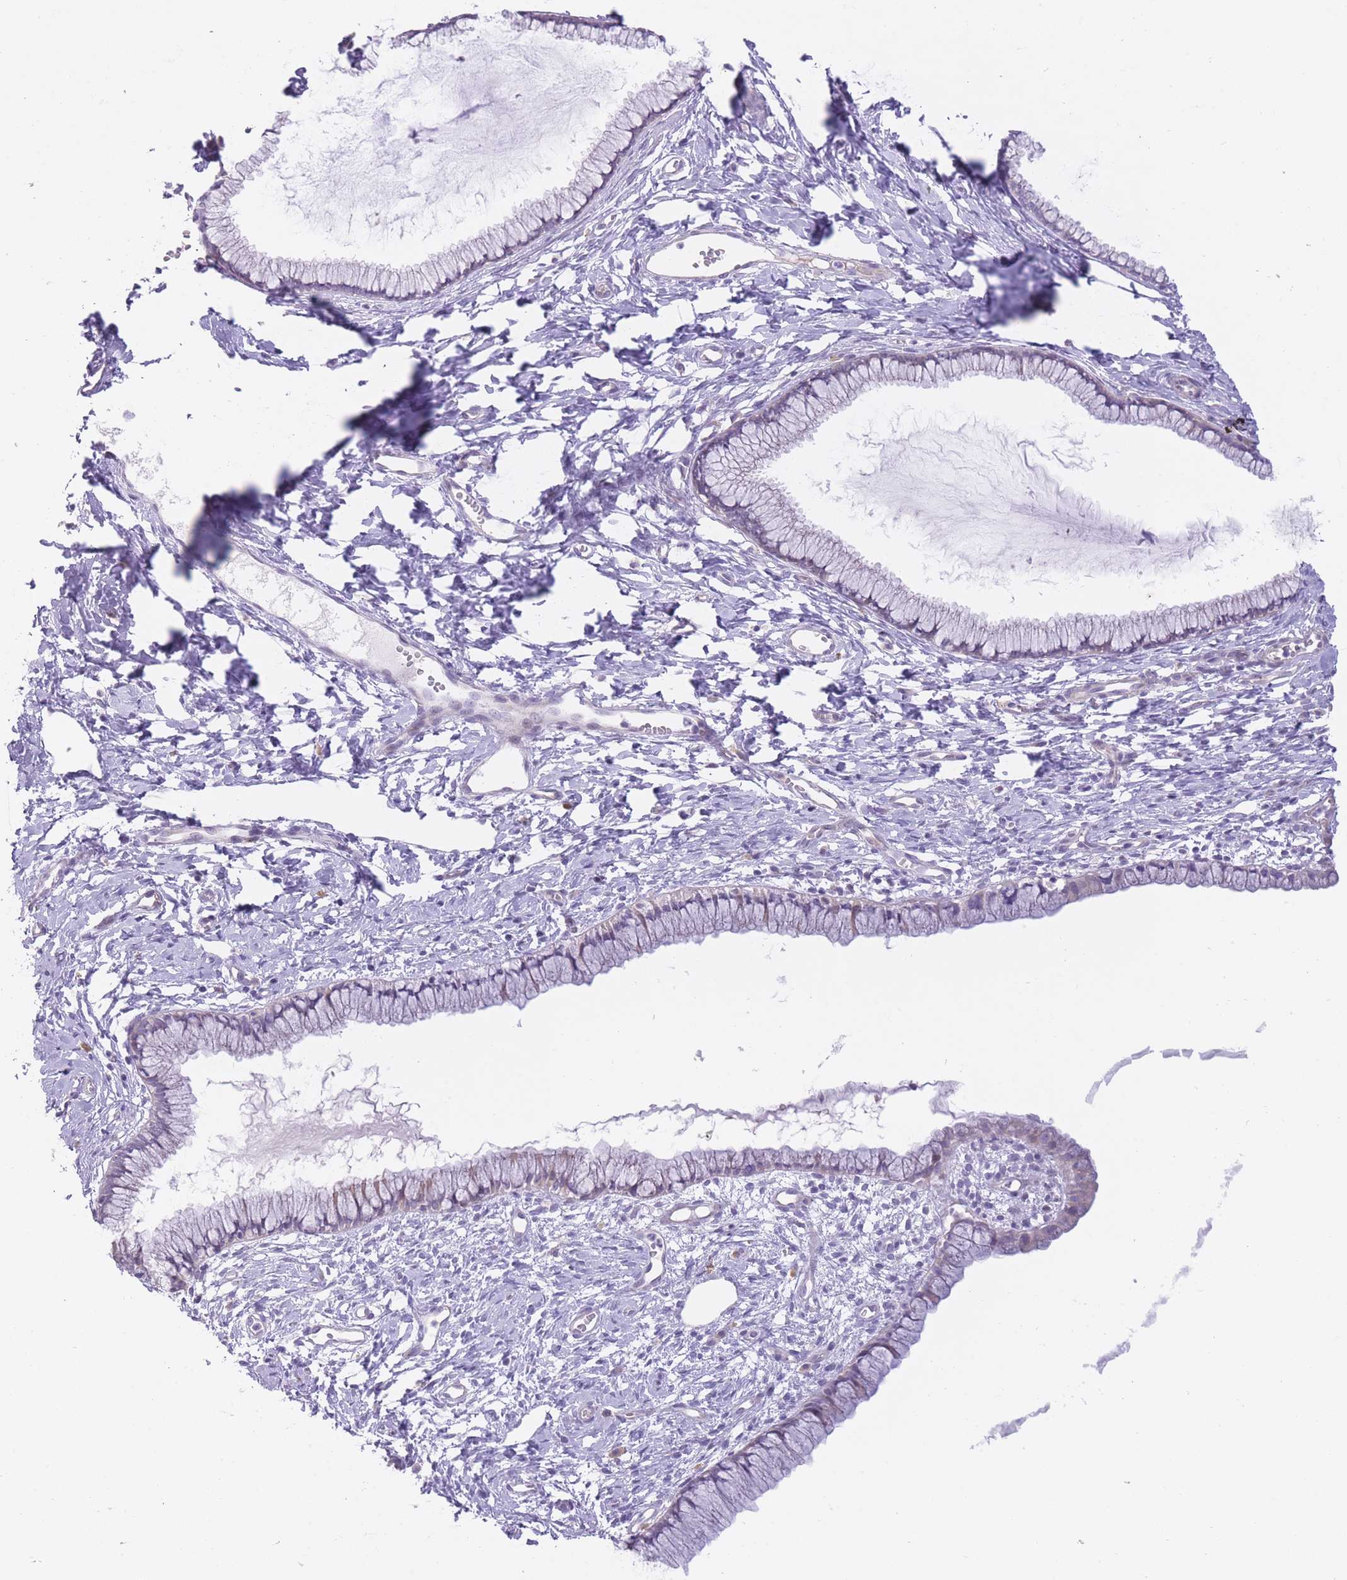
{"staining": {"intensity": "negative", "quantity": "none", "location": "none"}, "tissue": "cervix", "cell_type": "Glandular cells", "image_type": "normal", "snomed": [{"axis": "morphology", "description": "Normal tissue, NOS"}, {"axis": "topography", "description": "Cervix"}], "caption": "The image displays no staining of glandular cells in normal cervix.", "gene": "IMPG1", "patient": {"sex": "female", "age": 40}}